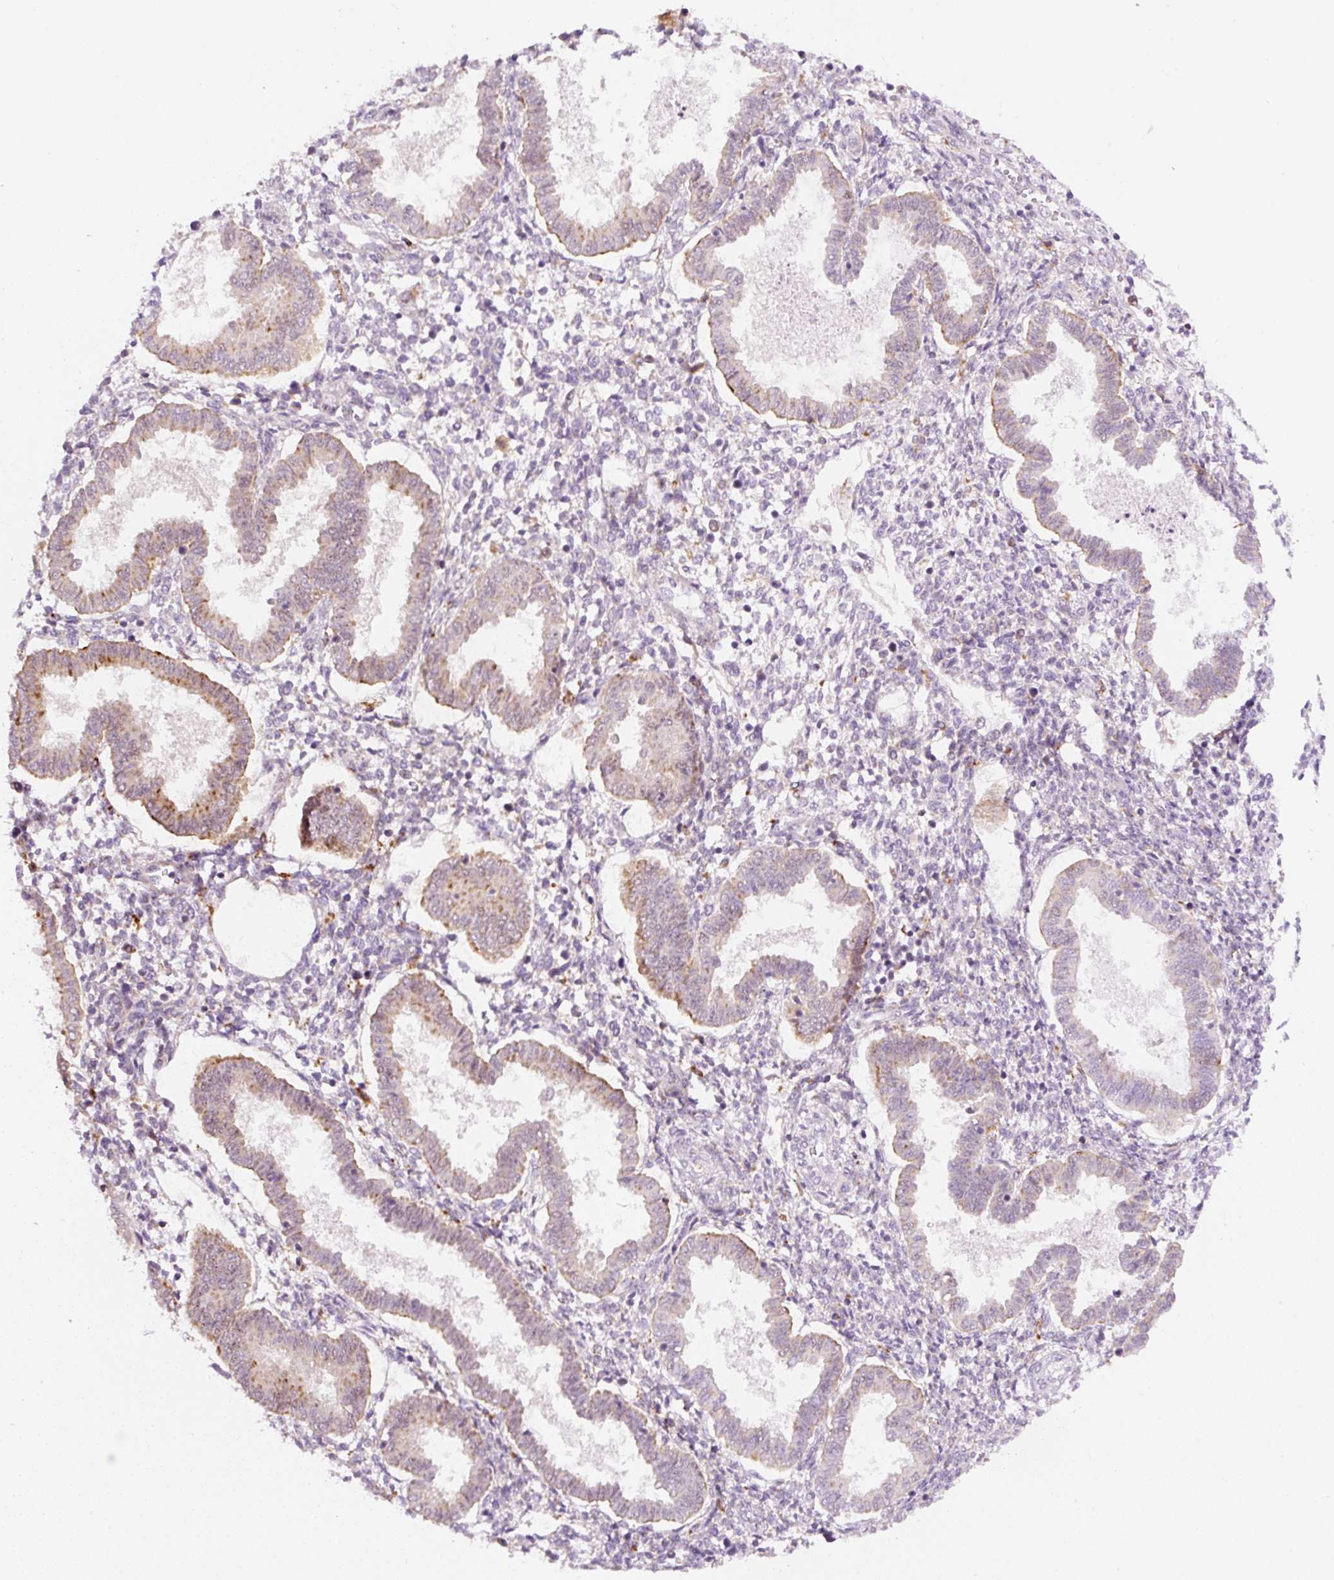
{"staining": {"intensity": "negative", "quantity": "none", "location": "none"}, "tissue": "endometrium", "cell_type": "Cells in endometrial stroma", "image_type": "normal", "snomed": [{"axis": "morphology", "description": "Normal tissue, NOS"}, {"axis": "topography", "description": "Endometrium"}], "caption": "Photomicrograph shows no protein positivity in cells in endometrial stroma of normal endometrium.", "gene": "CEBPZOS", "patient": {"sex": "female", "age": 24}}